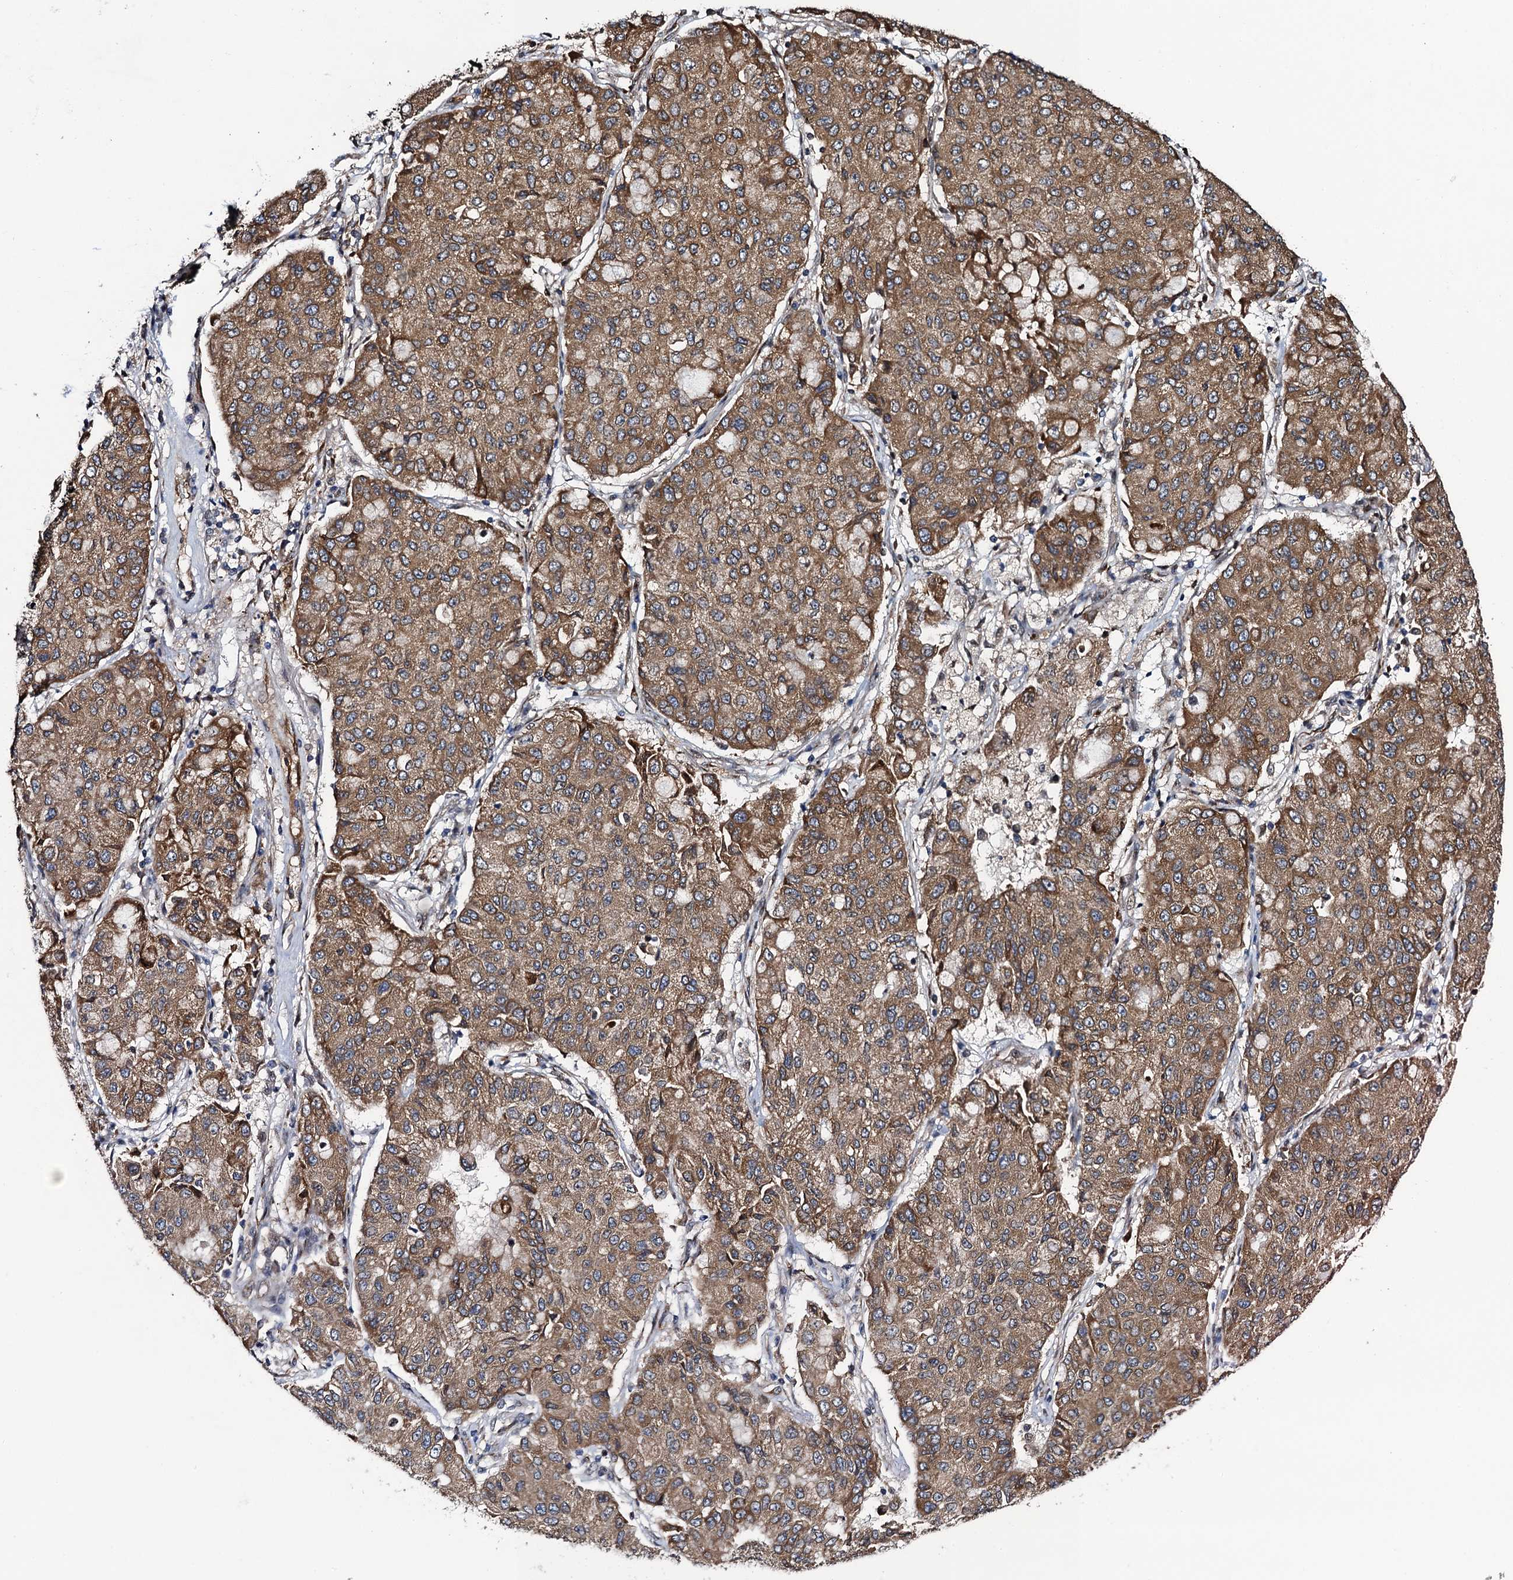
{"staining": {"intensity": "moderate", "quantity": ">75%", "location": "cytoplasmic/membranous"}, "tissue": "lung cancer", "cell_type": "Tumor cells", "image_type": "cancer", "snomed": [{"axis": "morphology", "description": "Squamous cell carcinoma, NOS"}, {"axis": "topography", "description": "Lung"}], "caption": "About >75% of tumor cells in lung cancer (squamous cell carcinoma) demonstrate moderate cytoplasmic/membranous protein expression as visualized by brown immunohistochemical staining.", "gene": "EVX2", "patient": {"sex": "male", "age": 74}}